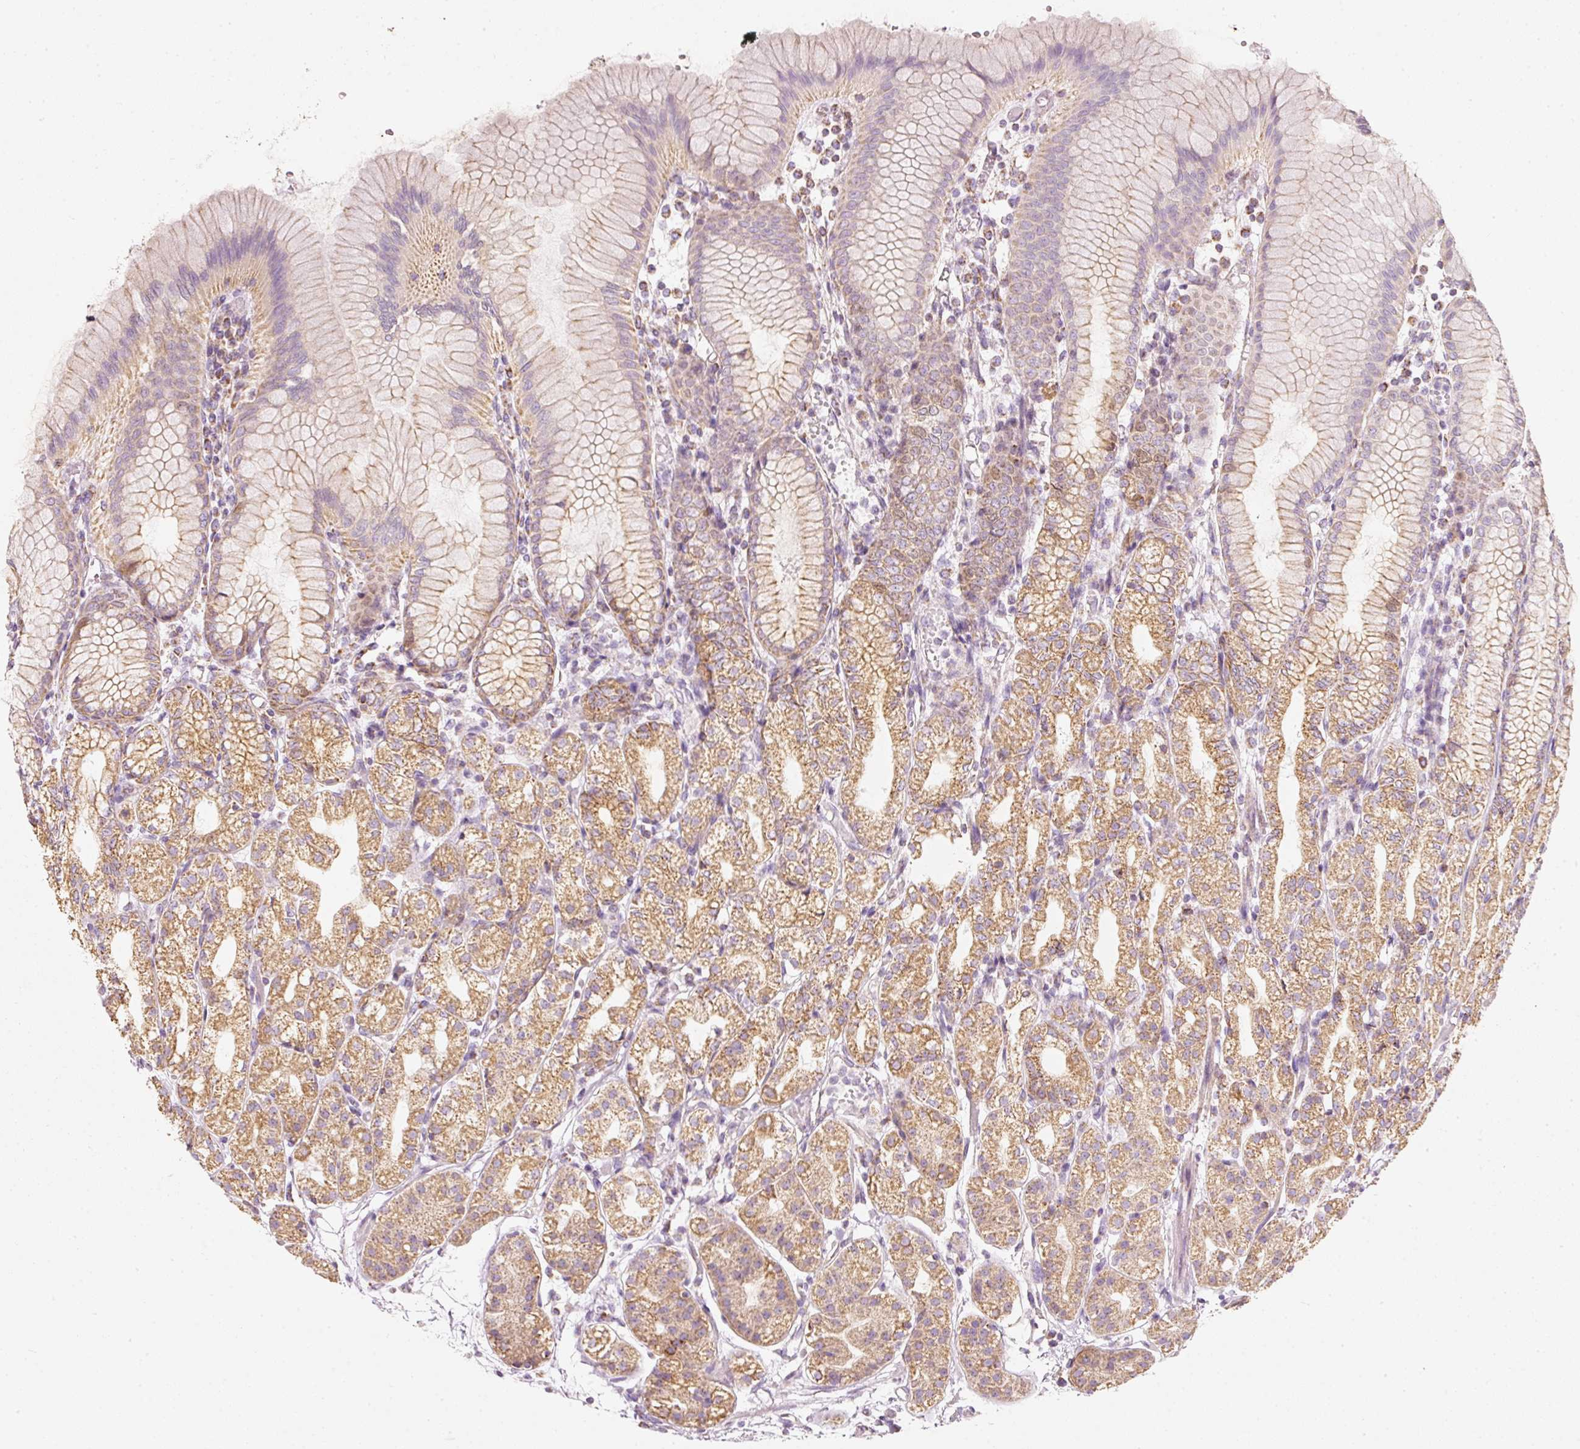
{"staining": {"intensity": "moderate", "quantity": "25%-75%", "location": "cytoplasmic/membranous,nuclear"}, "tissue": "stomach", "cell_type": "Glandular cells", "image_type": "normal", "snomed": [{"axis": "morphology", "description": "Normal tissue, NOS"}, {"axis": "topography", "description": "Stomach"}], "caption": "Brown immunohistochemical staining in benign human stomach reveals moderate cytoplasmic/membranous,nuclear expression in about 25%-75% of glandular cells. The staining was performed using DAB, with brown indicating positive protein expression. Nuclei are stained blue with hematoxylin.", "gene": "DUT", "patient": {"sex": "female", "age": 57}}